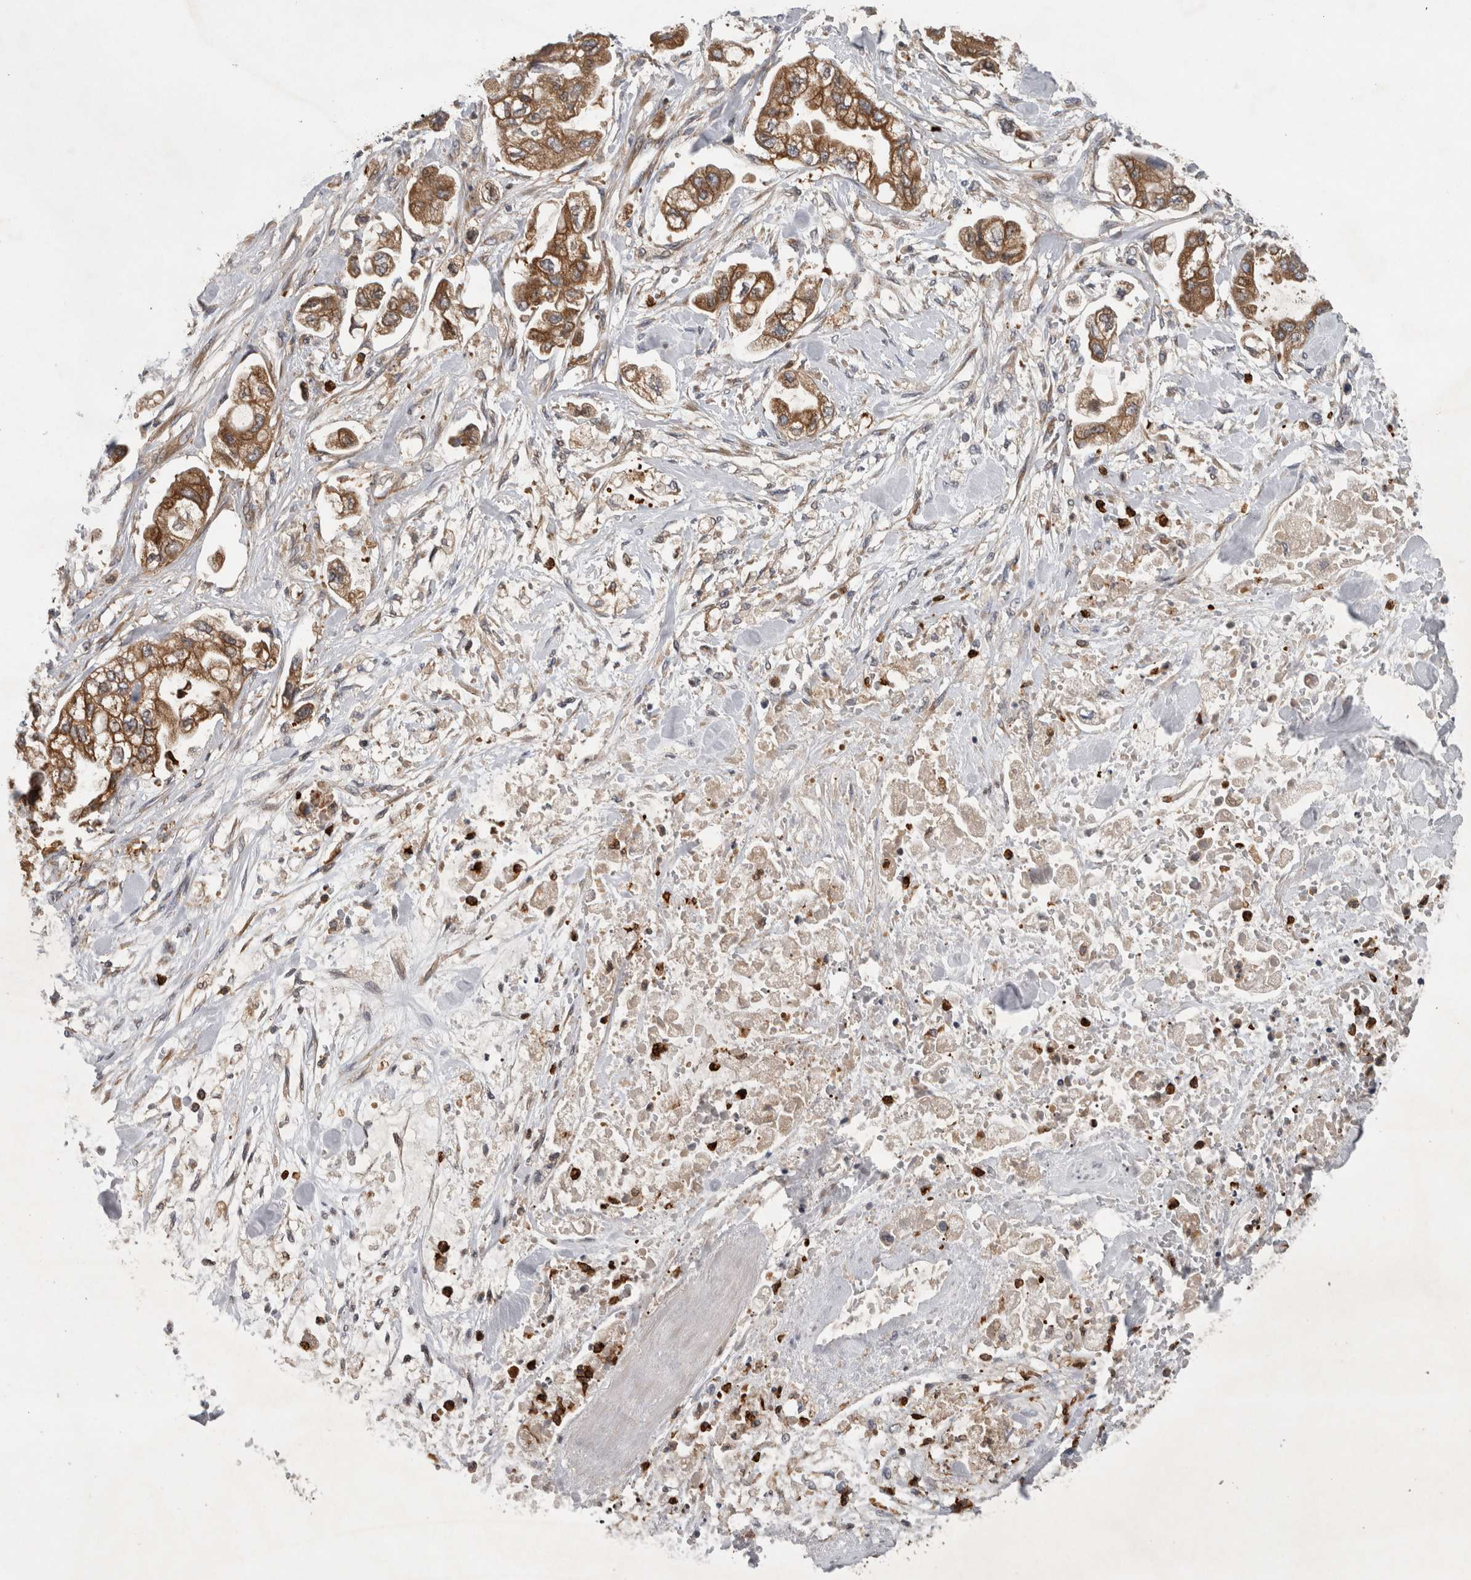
{"staining": {"intensity": "moderate", "quantity": ">75%", "location": "cytoplasmic/membranous"}, "tissue": "stomach cancer", "cell_type": "Tumor cells", "image_type": "cancer", "snomed": [{"axis": "morphology", "description": "Normal tissue, NOS"}, {"axis": "morphology", "description": "Adenocarcinoma, NOS"}, {"axis": "topography", "description": "Stomach"}], "caption": "A high-resolution micrograph shows immunohistochemistry (IHC) staining of stomach cancer, which reveals moderate cytoplasmic/membranous positivity in approximately >75% of tumor cells.", "gene": "PDCD2", "patient": {"sex": "male", "age": 62}}